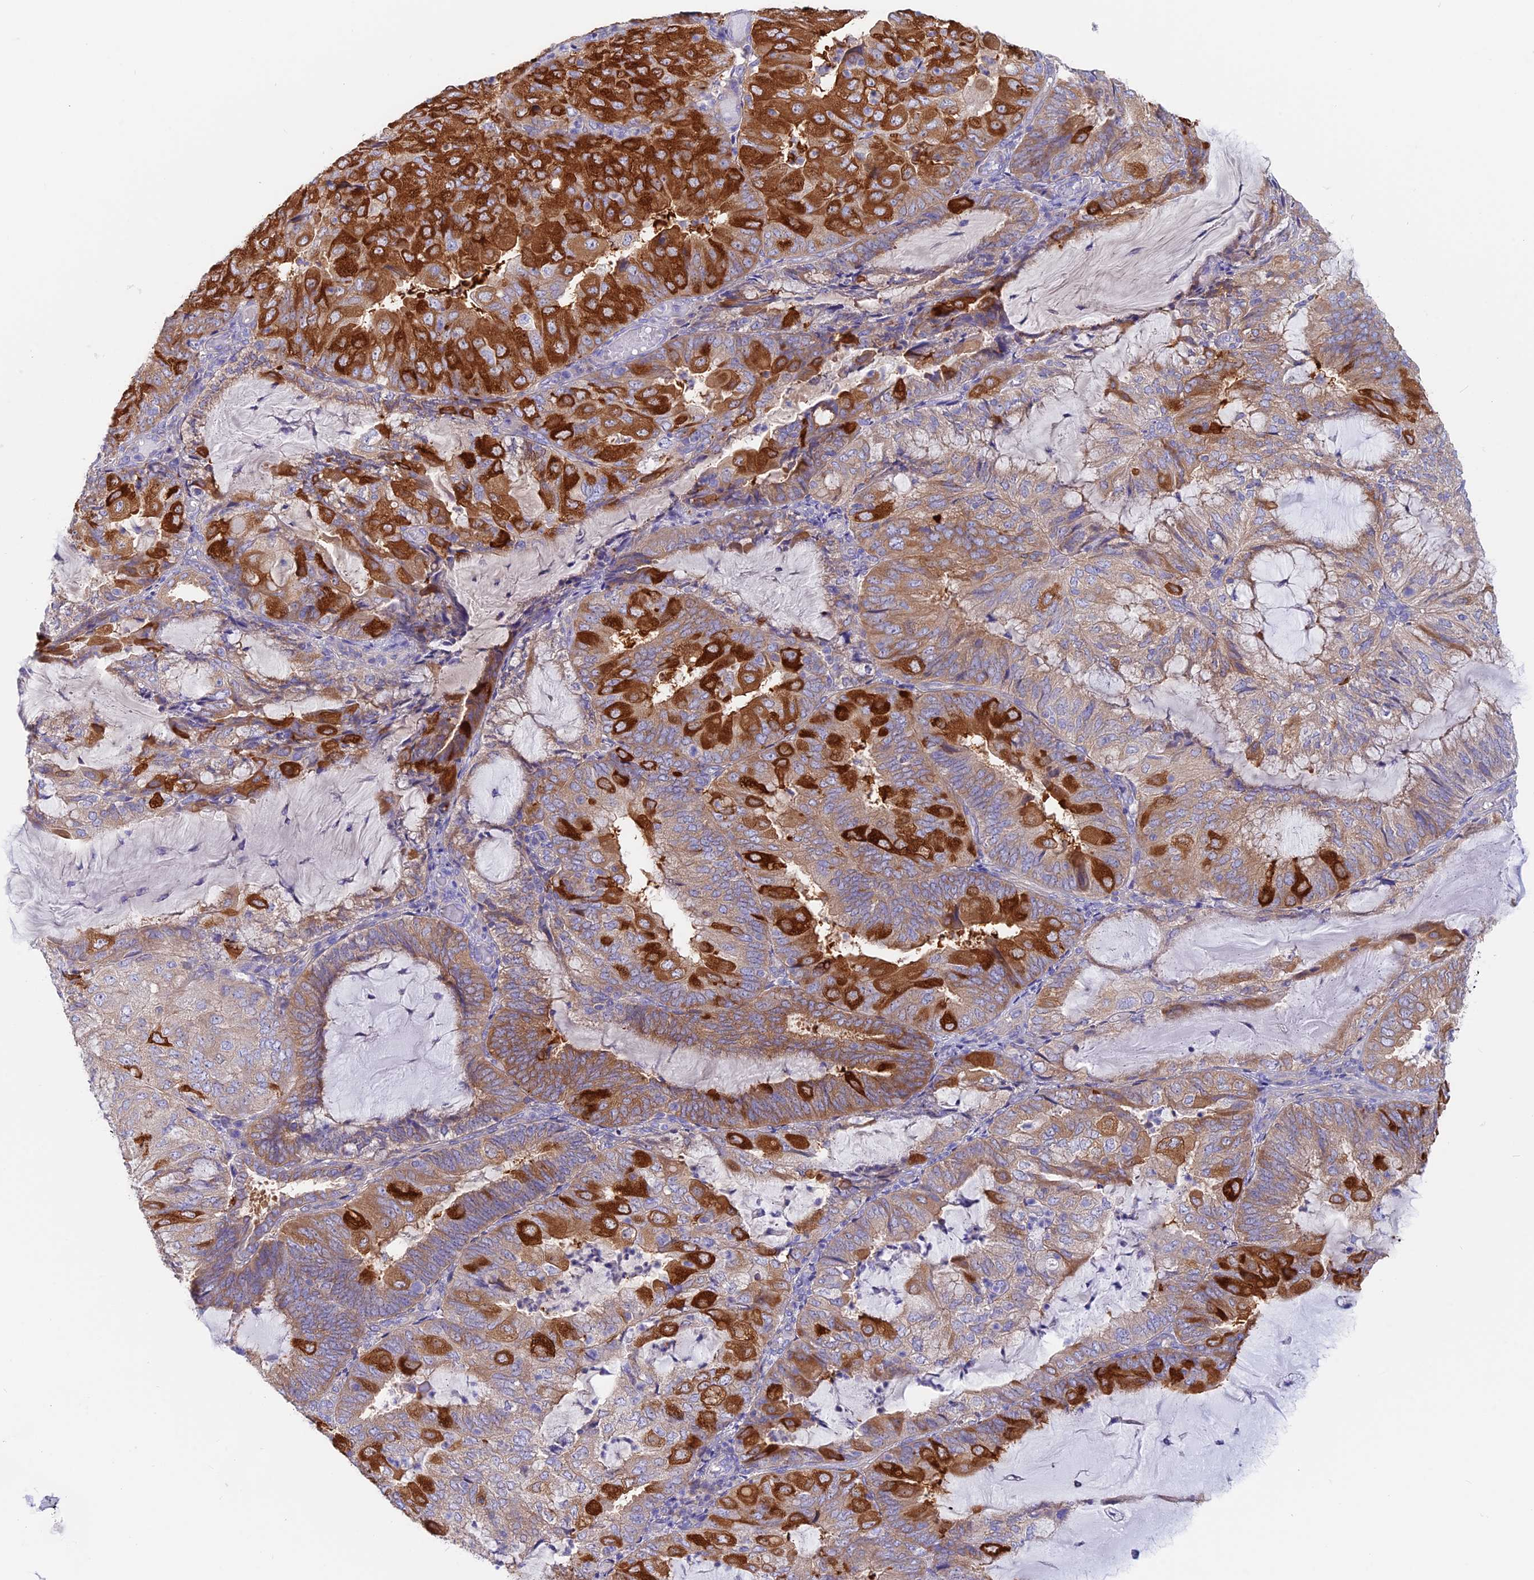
{"staining": {"intensity": "strong", "quantity": "25%-75%", "location": "cytoplasmic/membranous"}, "tissue": "endometrial cancer", "cell_type": "Tumor cells", "image_type": "cancer", "snomed": [{"axis": "morphology", "description": "Adenocarcinoma, NOS"}, {"axis": "topography", "description": "Endometrium"}], "caption": "Tumor cells display high levels of strong cytoplasmic/membranous positivity in approximately 25%-75% of cells in endometrial cancer (adenocarcinoma). (brown staining indicates protein expression, while blue staining denotes nuclei).", "gene": "LZTFL1", "patient": {"sex": "female", "age": 81}}